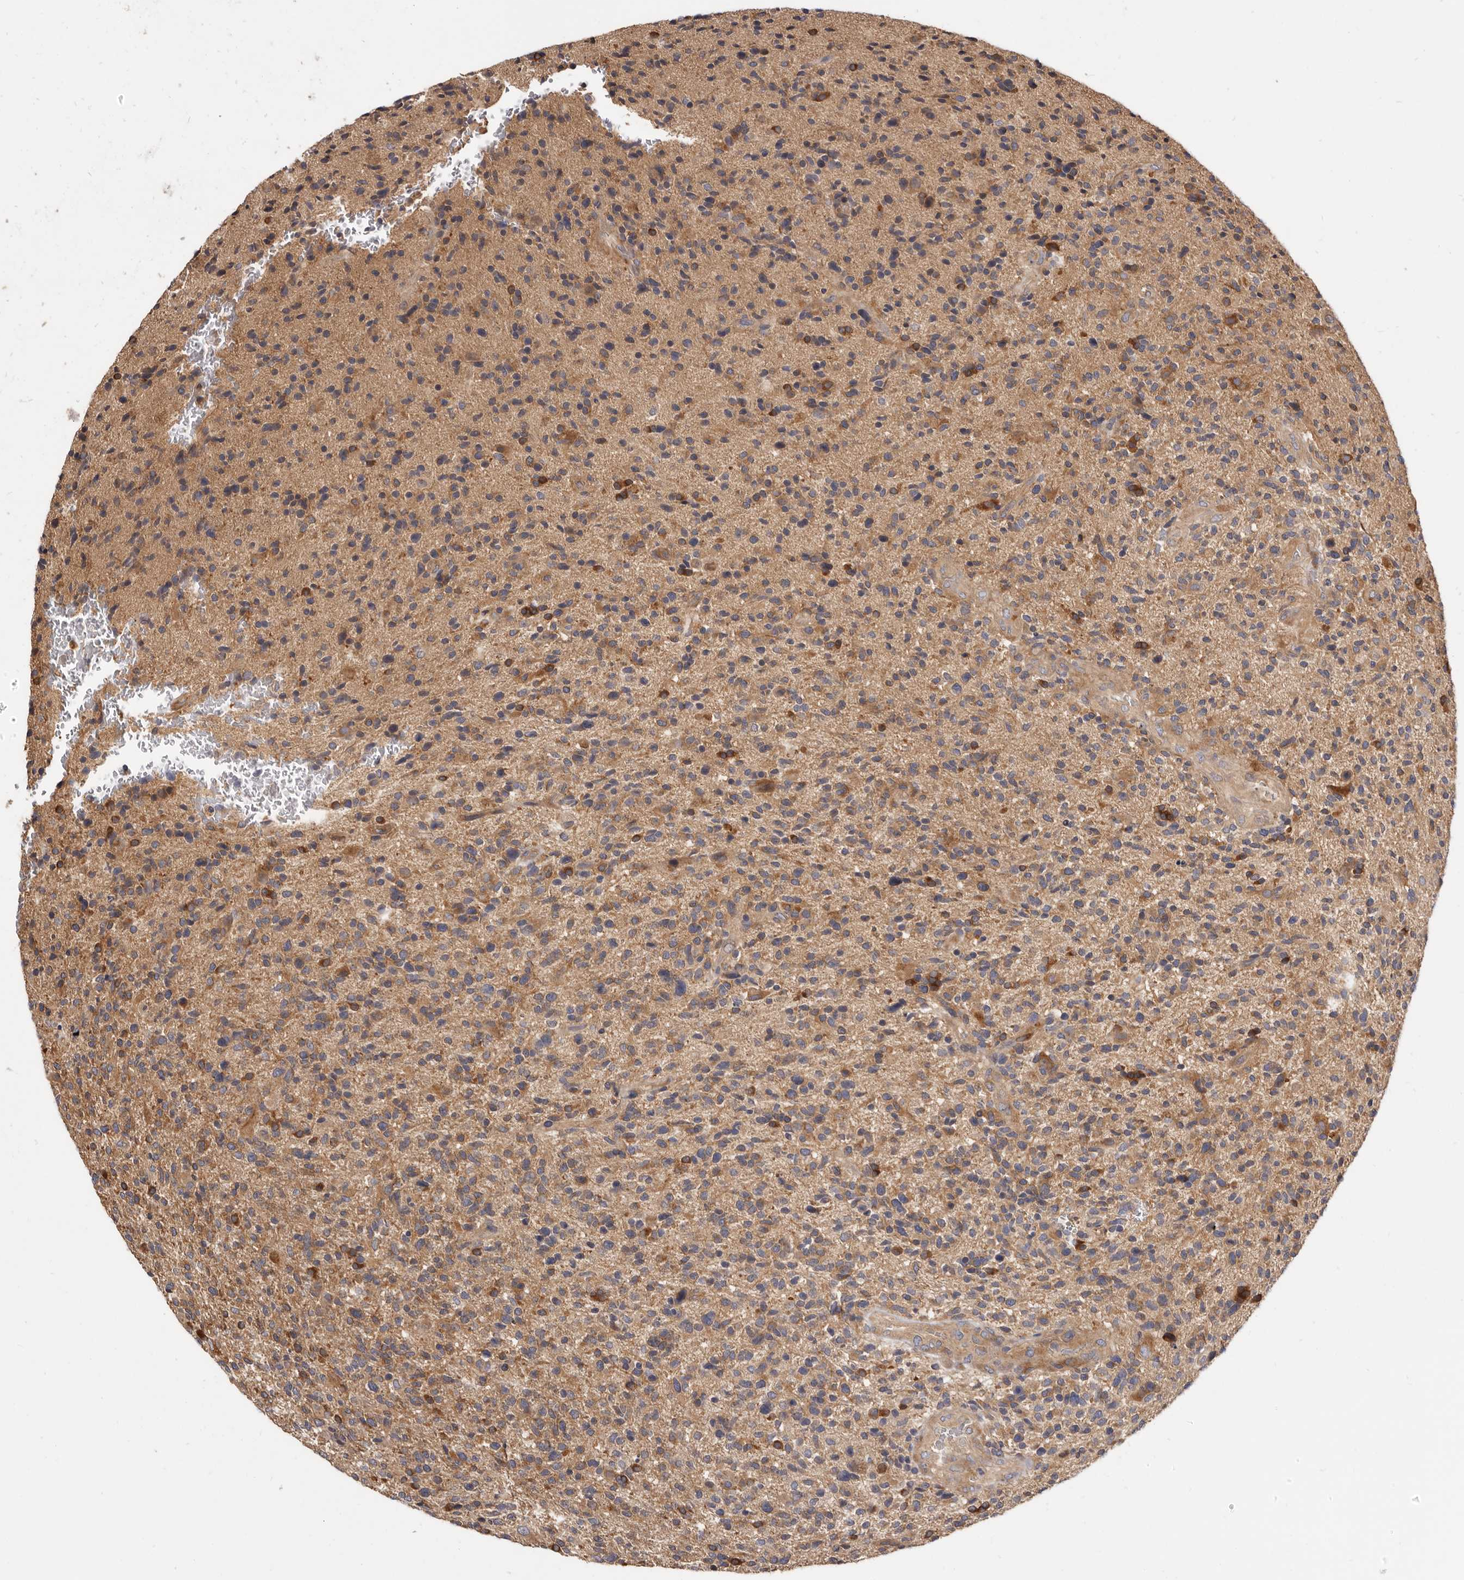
{"staining": {"intensity": "moderate", "quantity": "25%-75%", "location": "cytoplasmic/membranous"}, "tissue": "glioma", "cell_type": "Tumor cells", "image_type": "cancer", "snomed": [{"axis": "morphology", "description": "Glioma, malignant, High grade"}, {"axis": "topography", "description": "Brain"}], "caption": "The immunohistochemical stain labels moderate cytoplasmic/membranous positivity in tumor cells of malignant glioma (high-grade) tissue. The staining is performed using DAB brown chromogen to label protein expression. The nuclei are counter-stained blue using hematoxylin.", "gene": "ADAMTS20", "patient": {"sex": "male", "age": 72}}